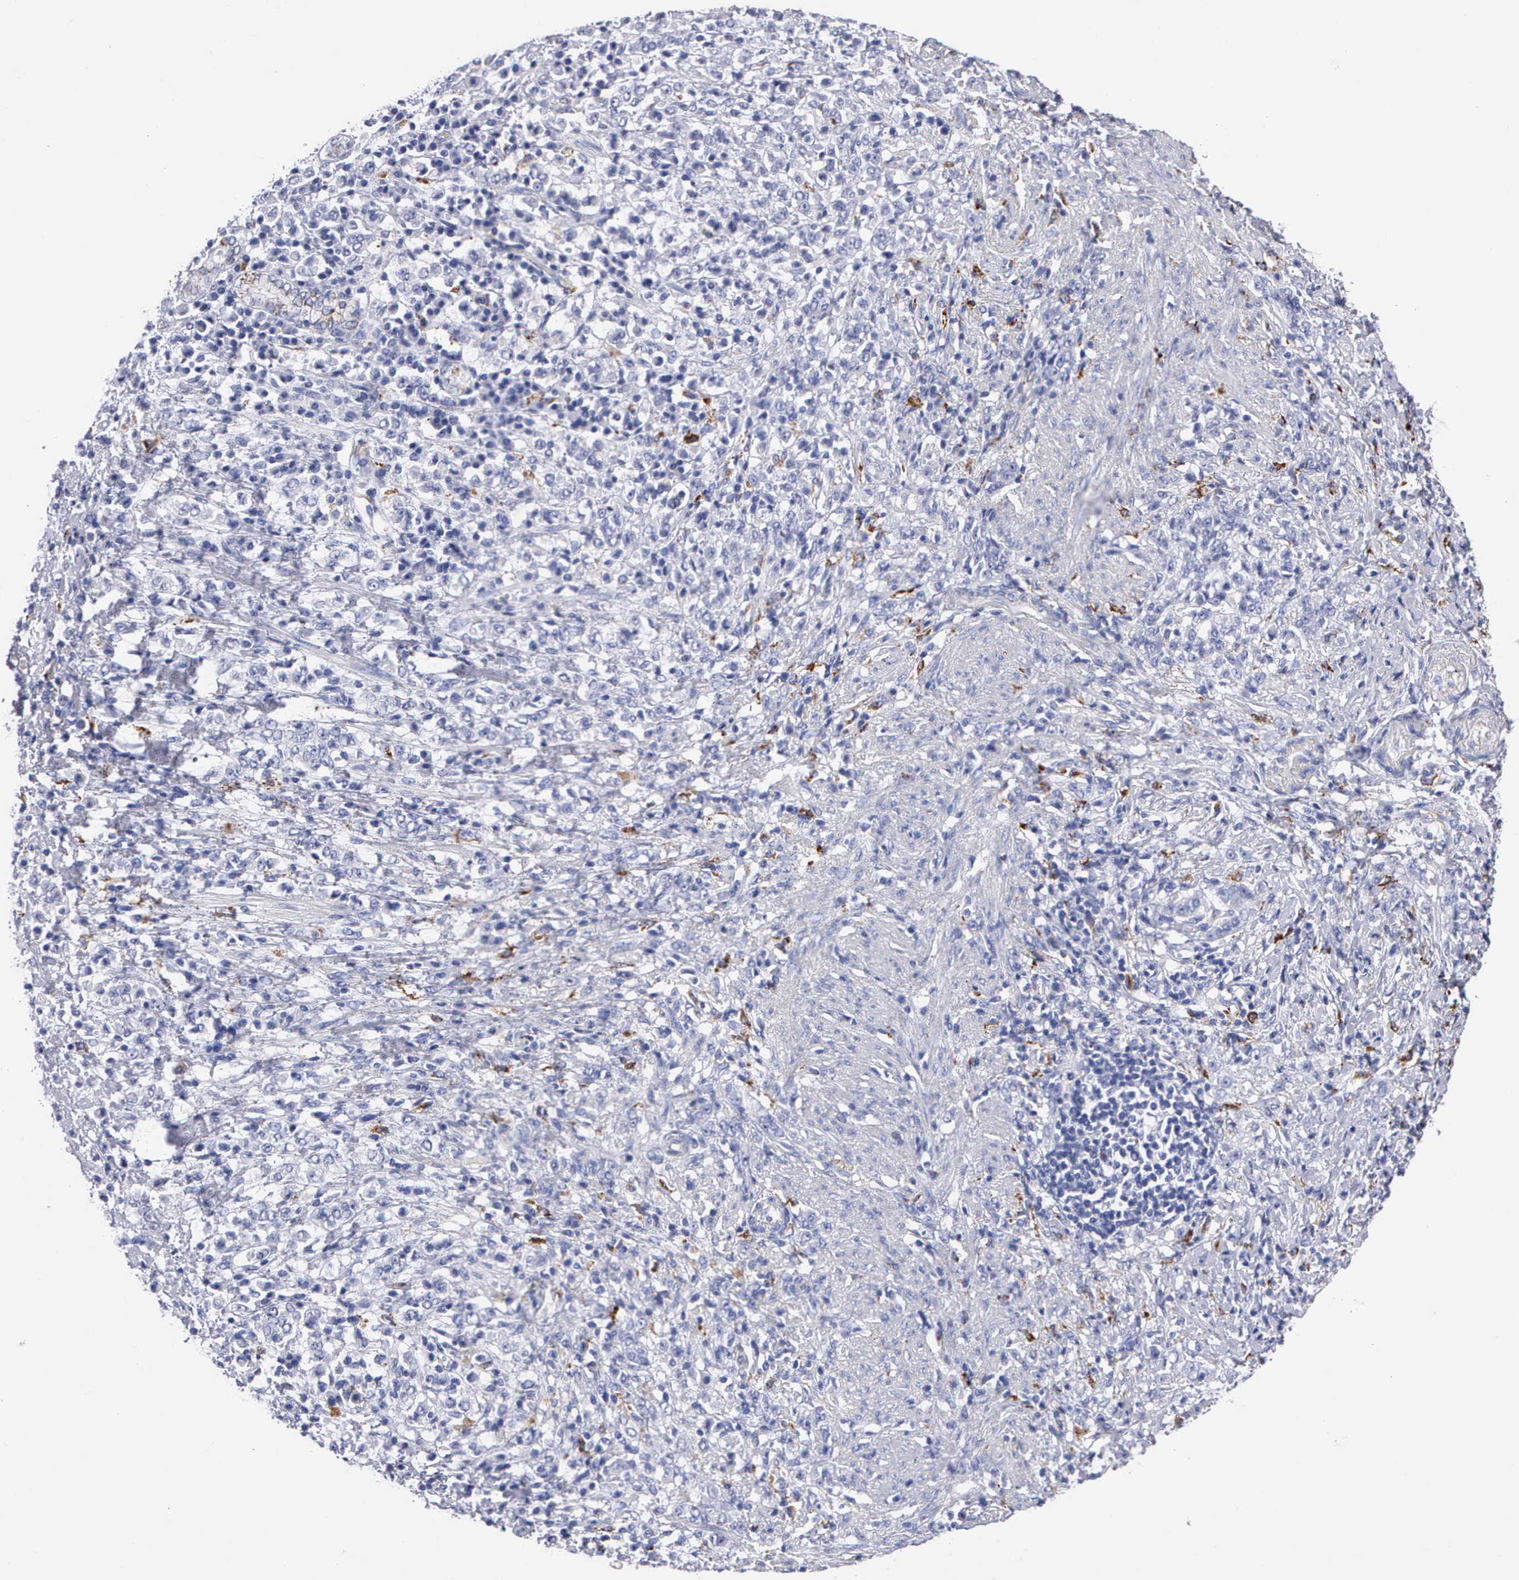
{"staining": {"intensity": "negative", "quantity": "none", "location": "none"}, "tissue": "stomach cancer", "cell_type": "Tumor cells", "image_type": "cancer", "snomed": [{"axis": "morphology", "description": "Adenocarcinoma, NOS"}, {"axis": "topography", "description": "Stomach, lower"}], "caption": "The IHC histopathology image has no significant expression in tumor cells of stomach adenocarcinoma tissue.", "gene": "CTSL", "patient": {"sex": "male", "age": 88}}